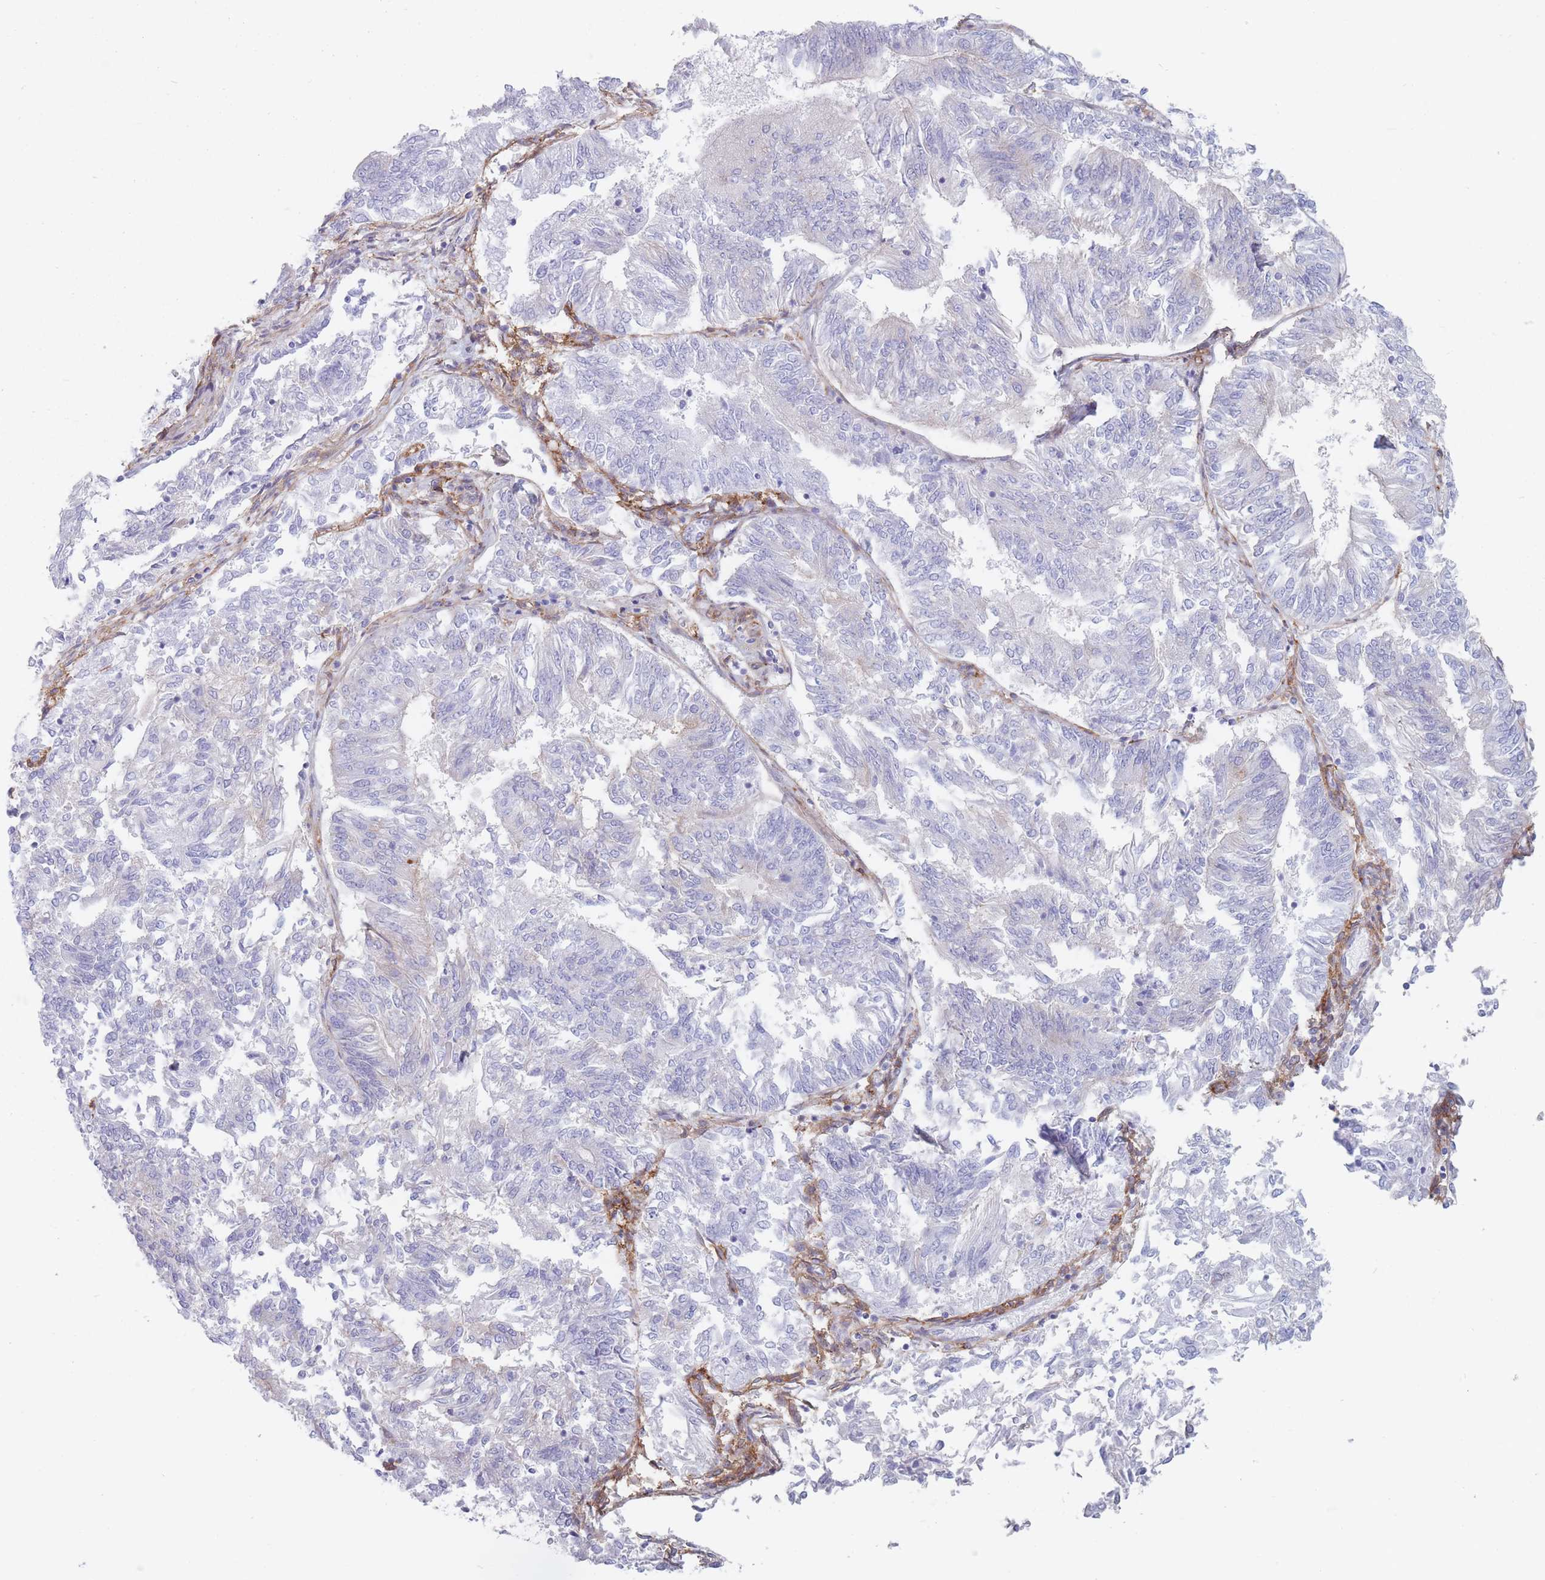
{"staining": {"intensity": "negative", "quantity": "none", "location": "none"}, "tissue": "endometrial cancer", "cell_type": "Tumor cells", "image_type": "cancer", "snomed": [{"axis": "morphology", "description": "Adenocarcinoma, NOS"}, {"axis": "topography", "description": "Endometrium"}], "caption": "This is an IHC photomicrograph of human adenocarcinoma (endometrial). There is no staining in tumor cells.", "gene": "PLPP1", "patient": {"sex": "female", "age": 58}}